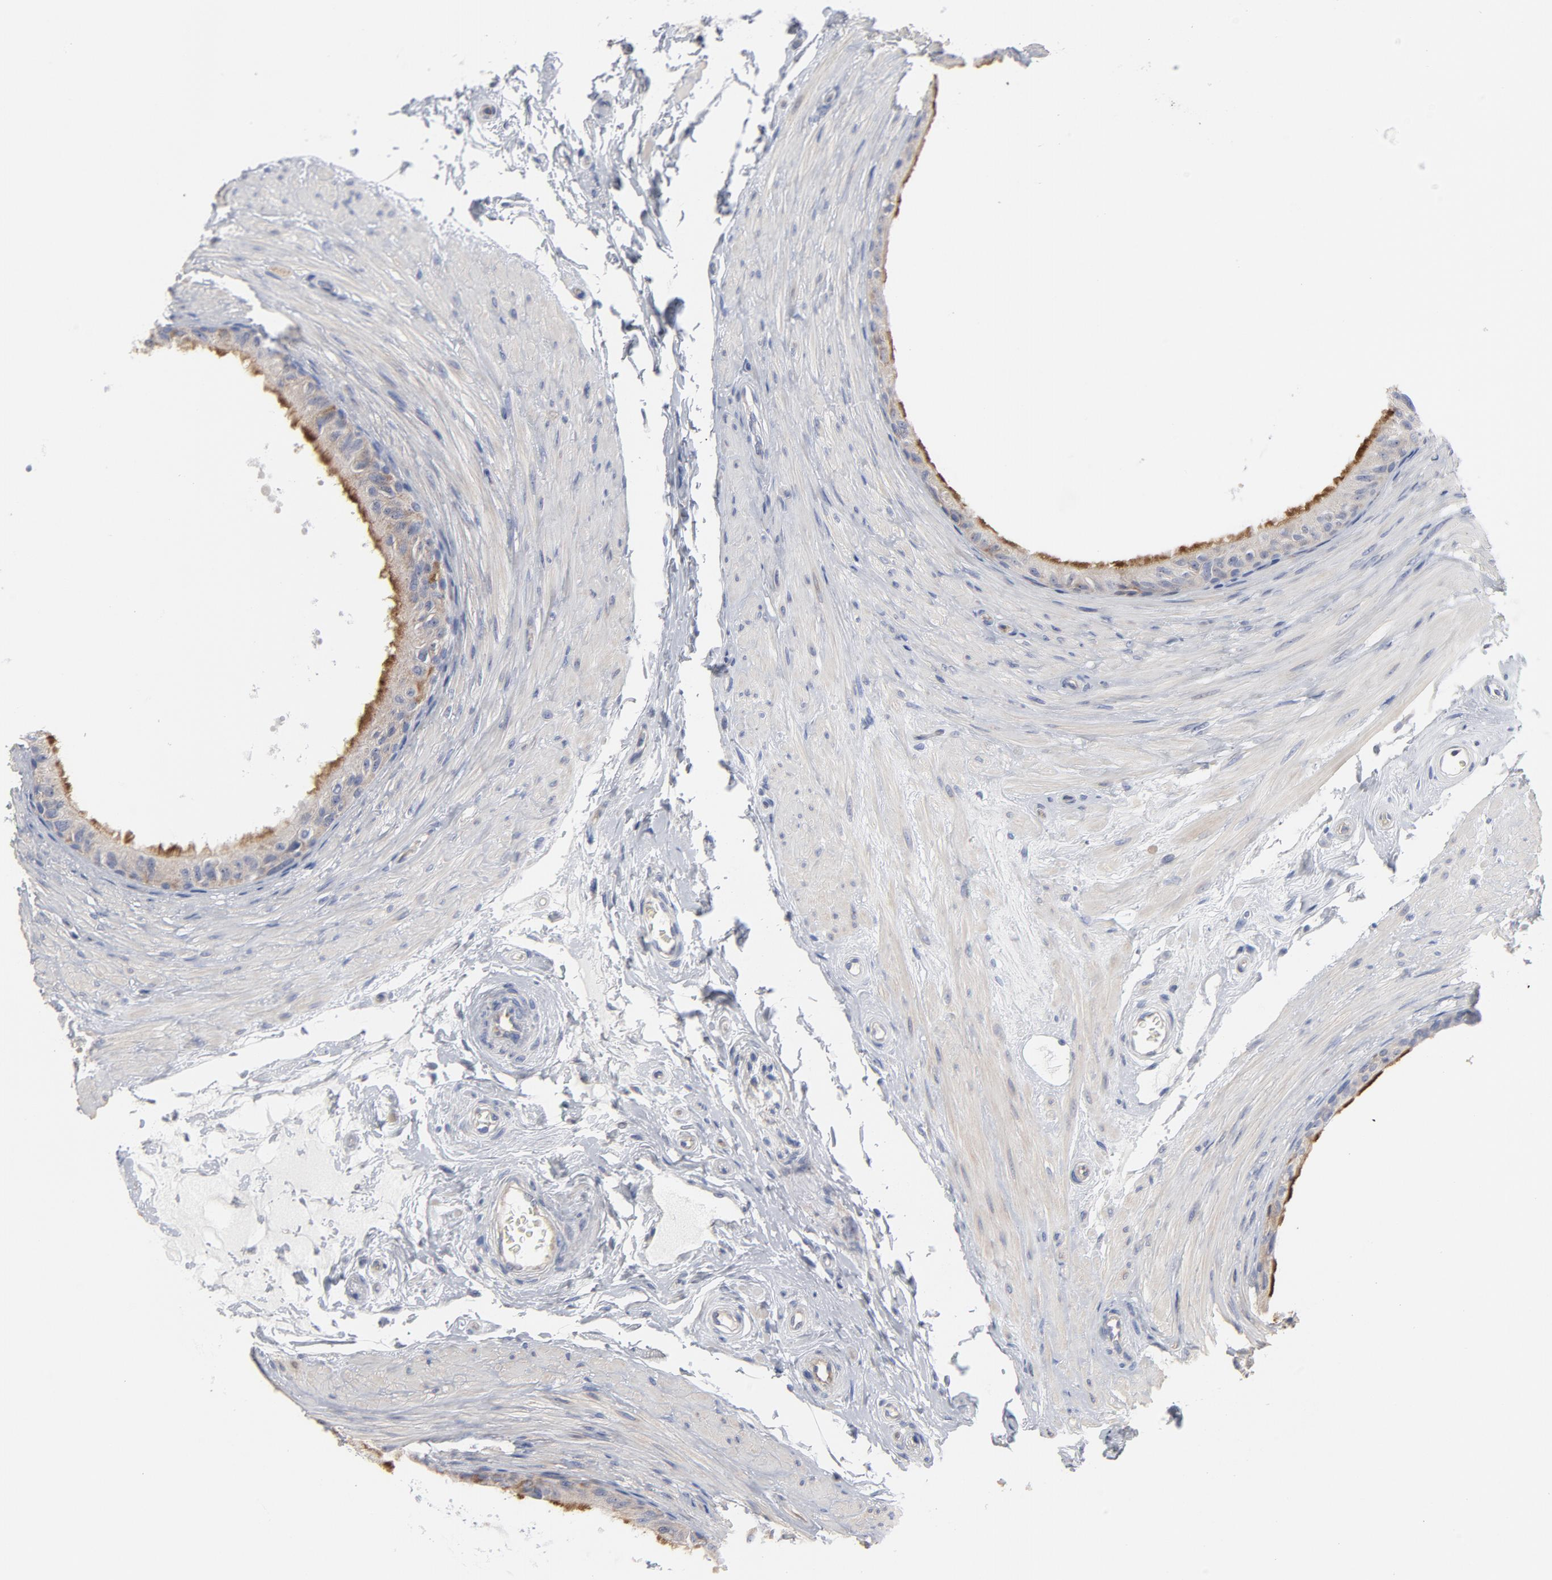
{"staining": {"intensity": "moderate", "quantity": ">75%", "location": "cytoplasmic/membranous"}, "tissue": "epididymis", "cell_type": "Glandular cells", "image_type": "normal", "snomed": [{"axis": "morphology", "description": "Normal tissue, NOS"}, {"axis": "topography", "description": "Epididymis"}], "caption": "Protein staining shows moderate cytoplasmic/membranous staining in approximately >75% of glandular cells in normal epididymis.", "gene": "OXA1L", "patient": {"sex": "male", "age": 68}}